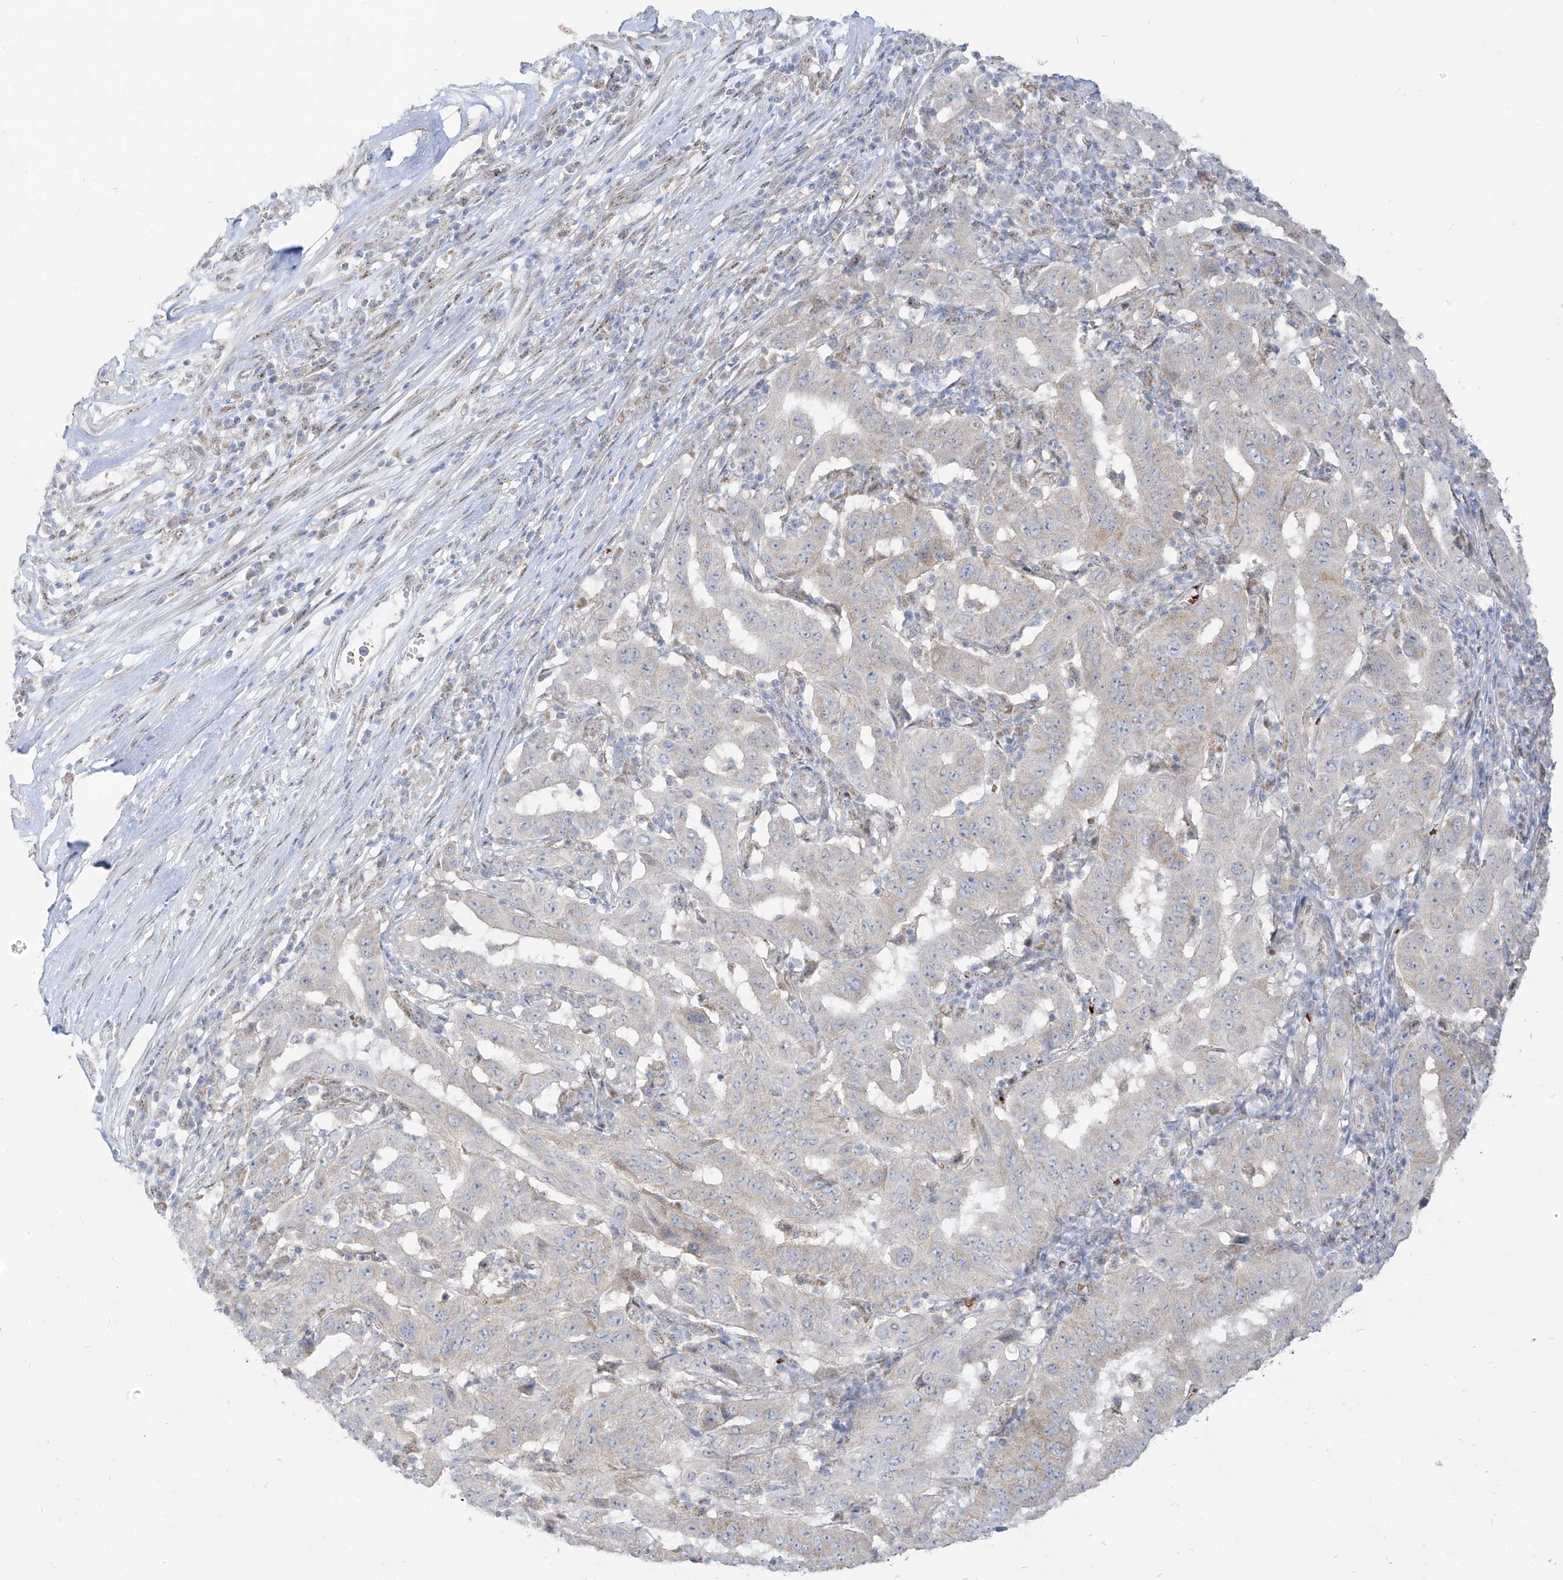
{"staining": {"intensity": "negative", "quantity": "none", "location": "none"}, "tissue": "pancreatic cancer", "cell_type": "Tumor cells", "image_type": "cancer", "snomed": [{"axis": "morphology", "description": "Adenocarcinoma, NOS"}, {"axis": "topography", "description": "Pancreas"}], "caption": "Protein analysis of pancreatic cancer exhibits no significant positivity in tumor cells. Brightfield microscopy of immunohistochemistry stained with DAB (3,3'-diaminobenzidine) (brown) and hematoxylin (blue), captured at high magnification.", "gene": "ARHGEF40", "patient": {"sex": "male", "age": 63}}